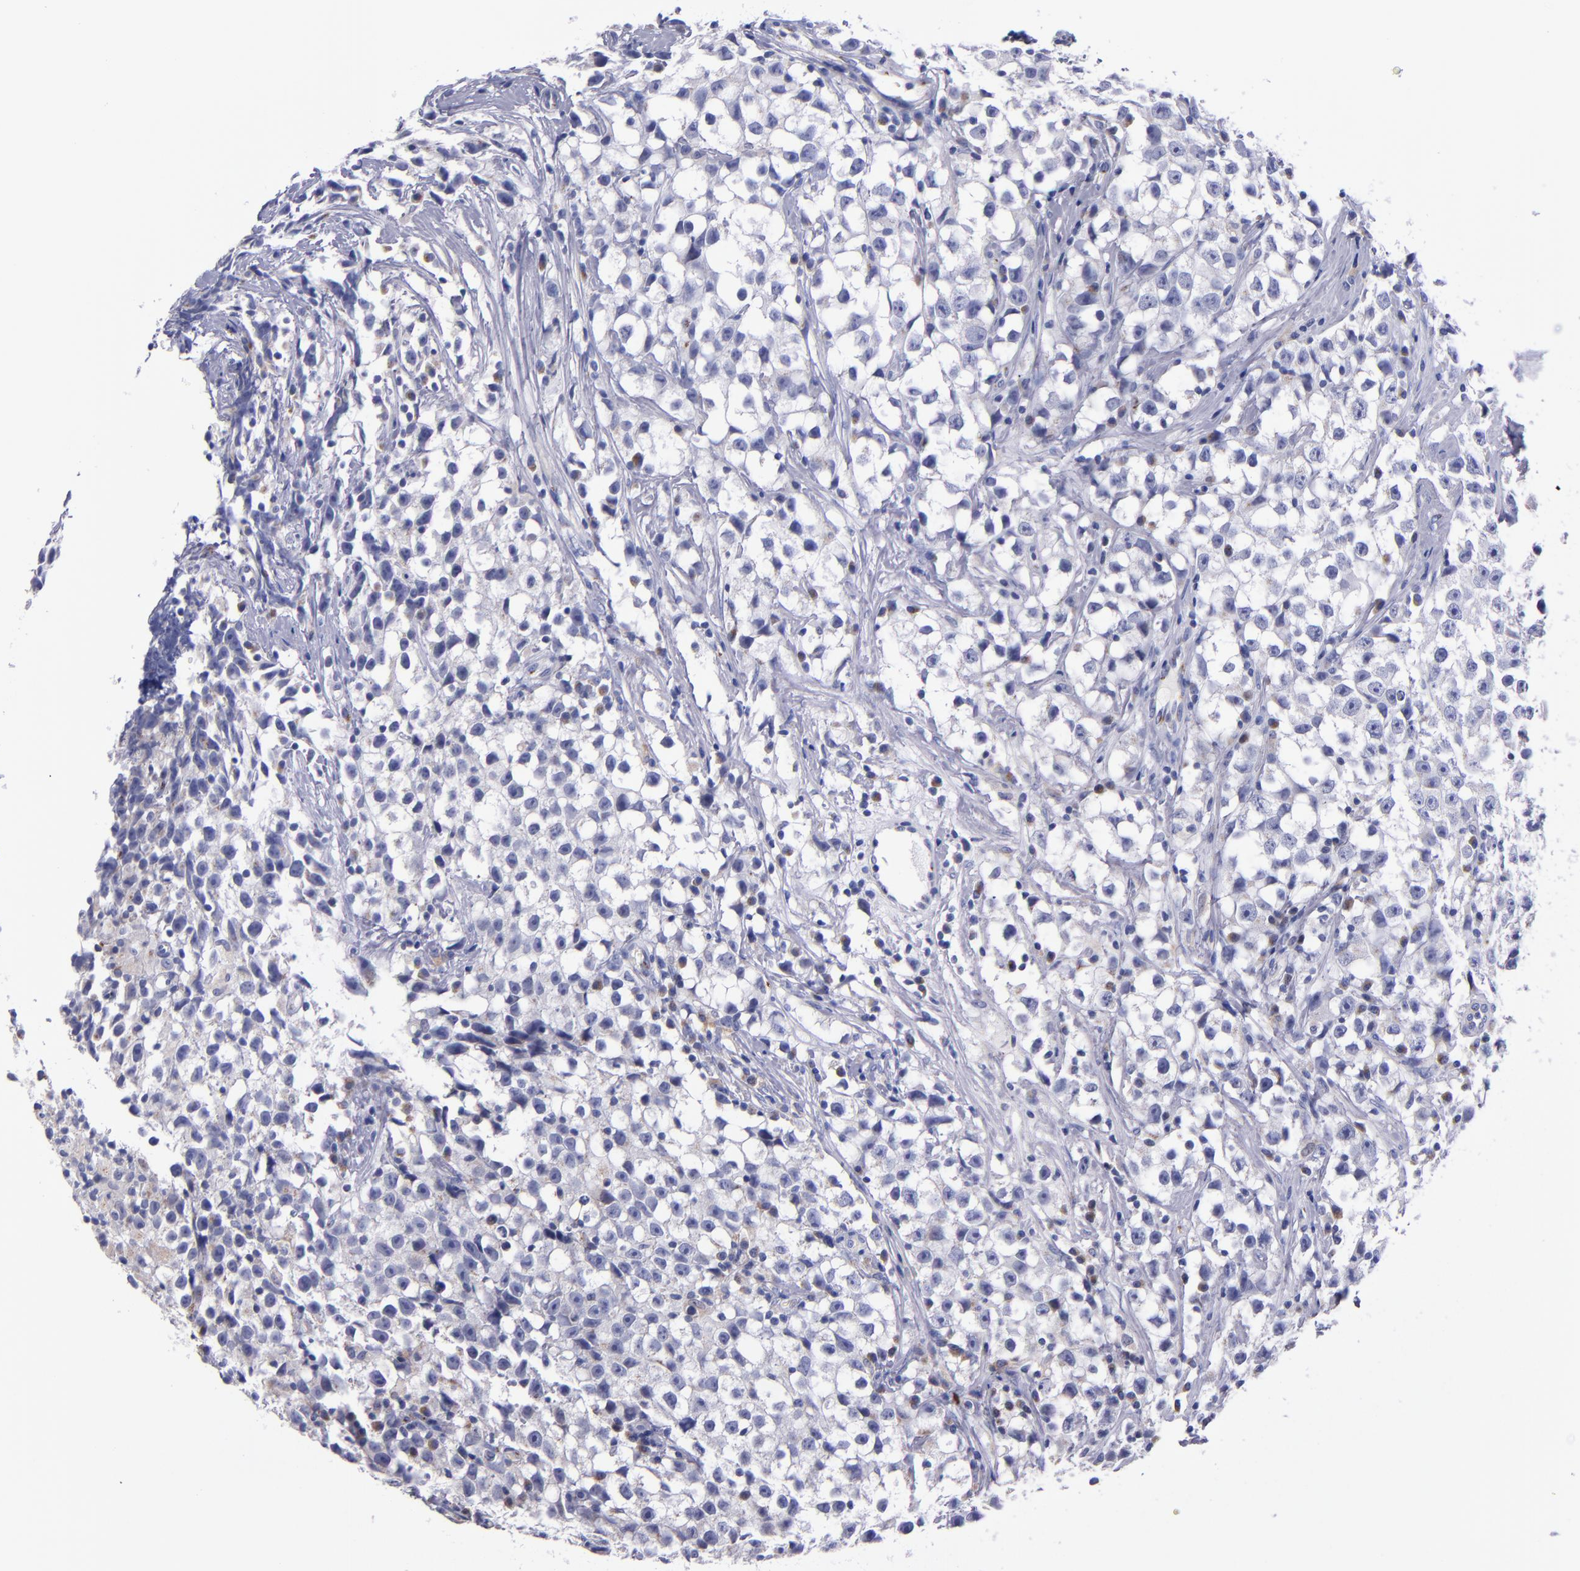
{"staining": {"intensity": "negative", "quantity": "none", "location": "none"}, "tissue": "testis cancer", "cell_type": "Tumor cells", "image_type": "cancer", "snomed": [{"axis": "morphology", "description": "Seminoma, NOS"}, {"axis": "topography", "description": "Testis"}], "caption": "This is an immunohistochemistry (IHC) histopathology image of human seminoma (testis). There is no staining in tumor cells.", "gene": "RAB41", "patient": {"sex": "male", "age": 35}}